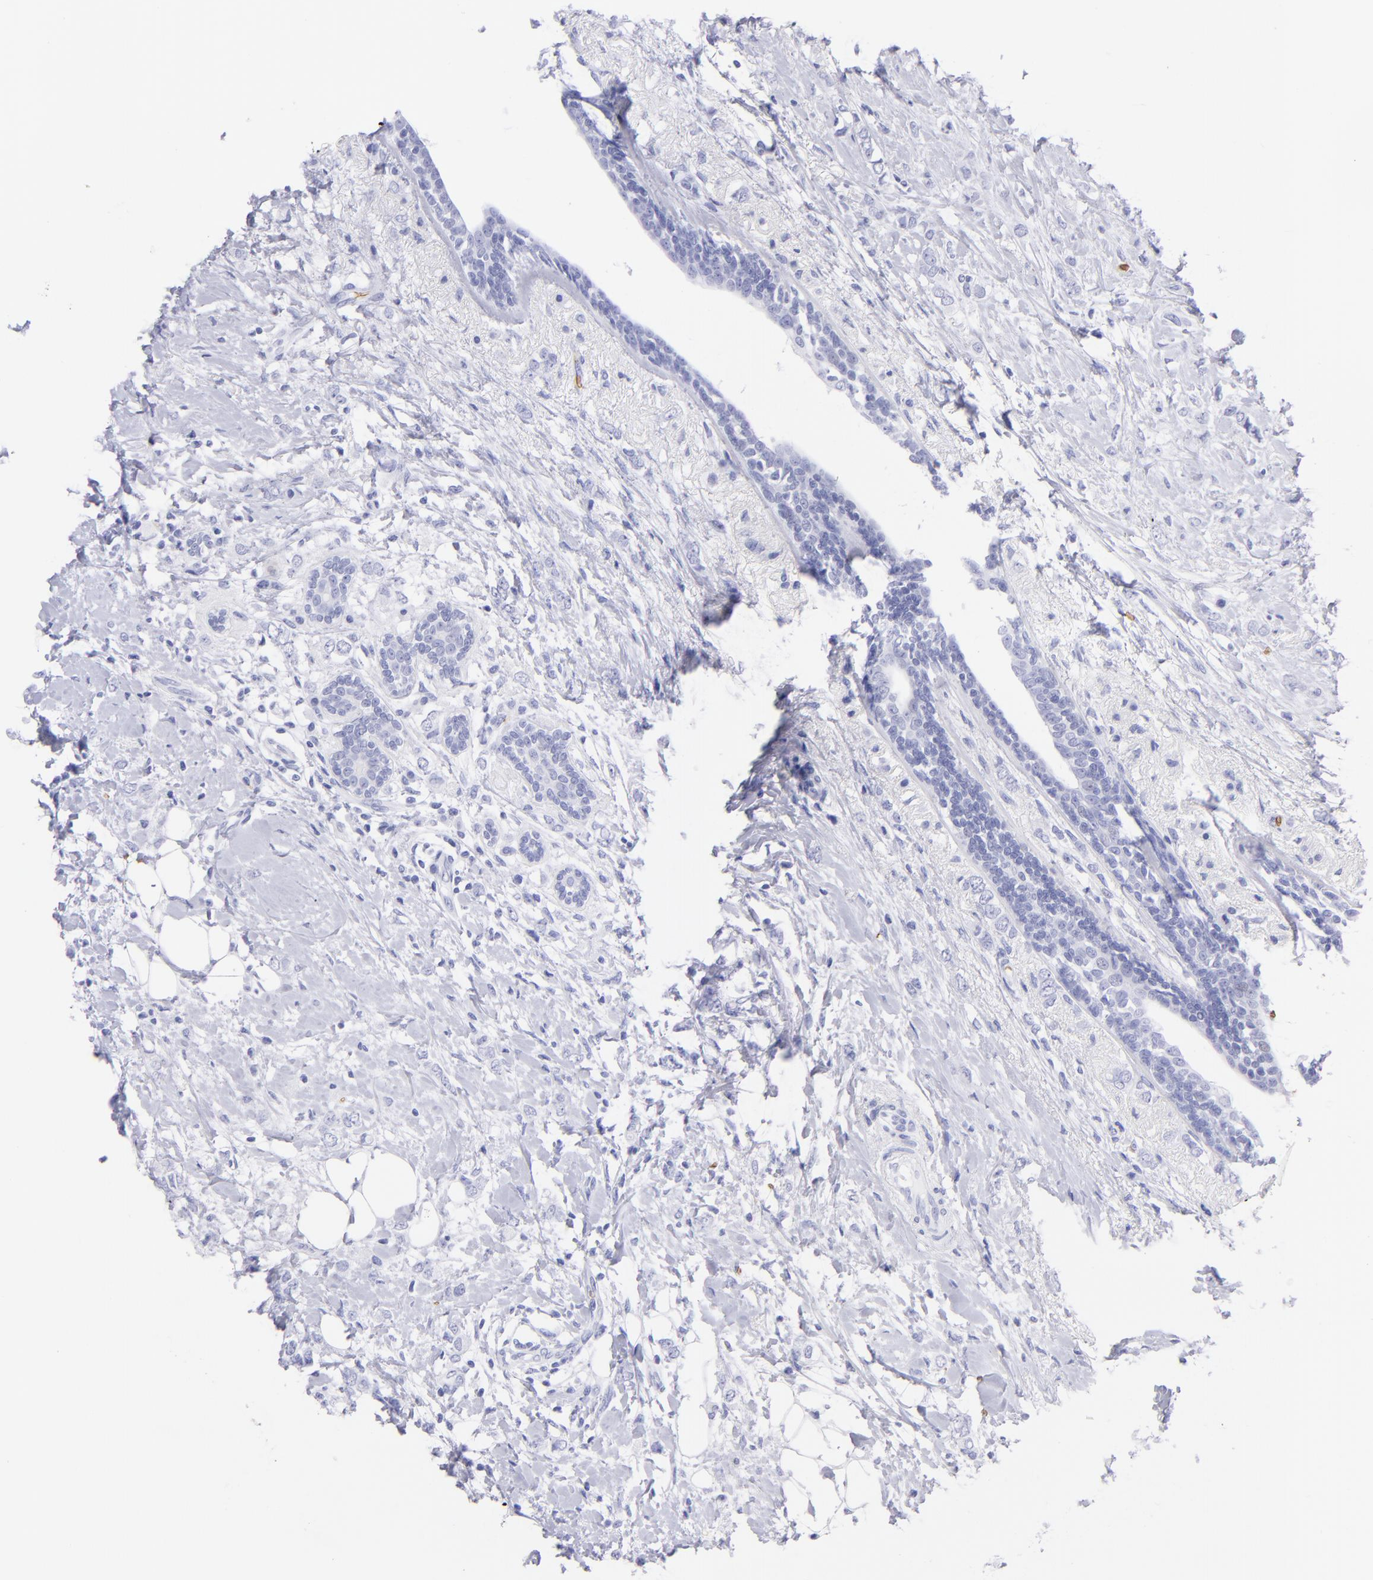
{"staining": {"intensity": "negative", "quantity": "none", "location": "none"}, "tissue": "breast cancer", "cell_type": "Tumor cells", "image_type": "cancer", "snomed": [{"axis": "morphology", "description": "Normal tissue, NOS"}, {"axis": "morphology", "description": "Lobular carcinoma"}, {"axis": "topography", "description": "Breast"}], "caption": "Immunohistochemistry photomicrograph of lobular carcinoma (breast) stained for a protein (brown), which exhibits no staining in tumor cells.", "gene": "GYPA", "patient": {"sex": "female", "age": 47}}